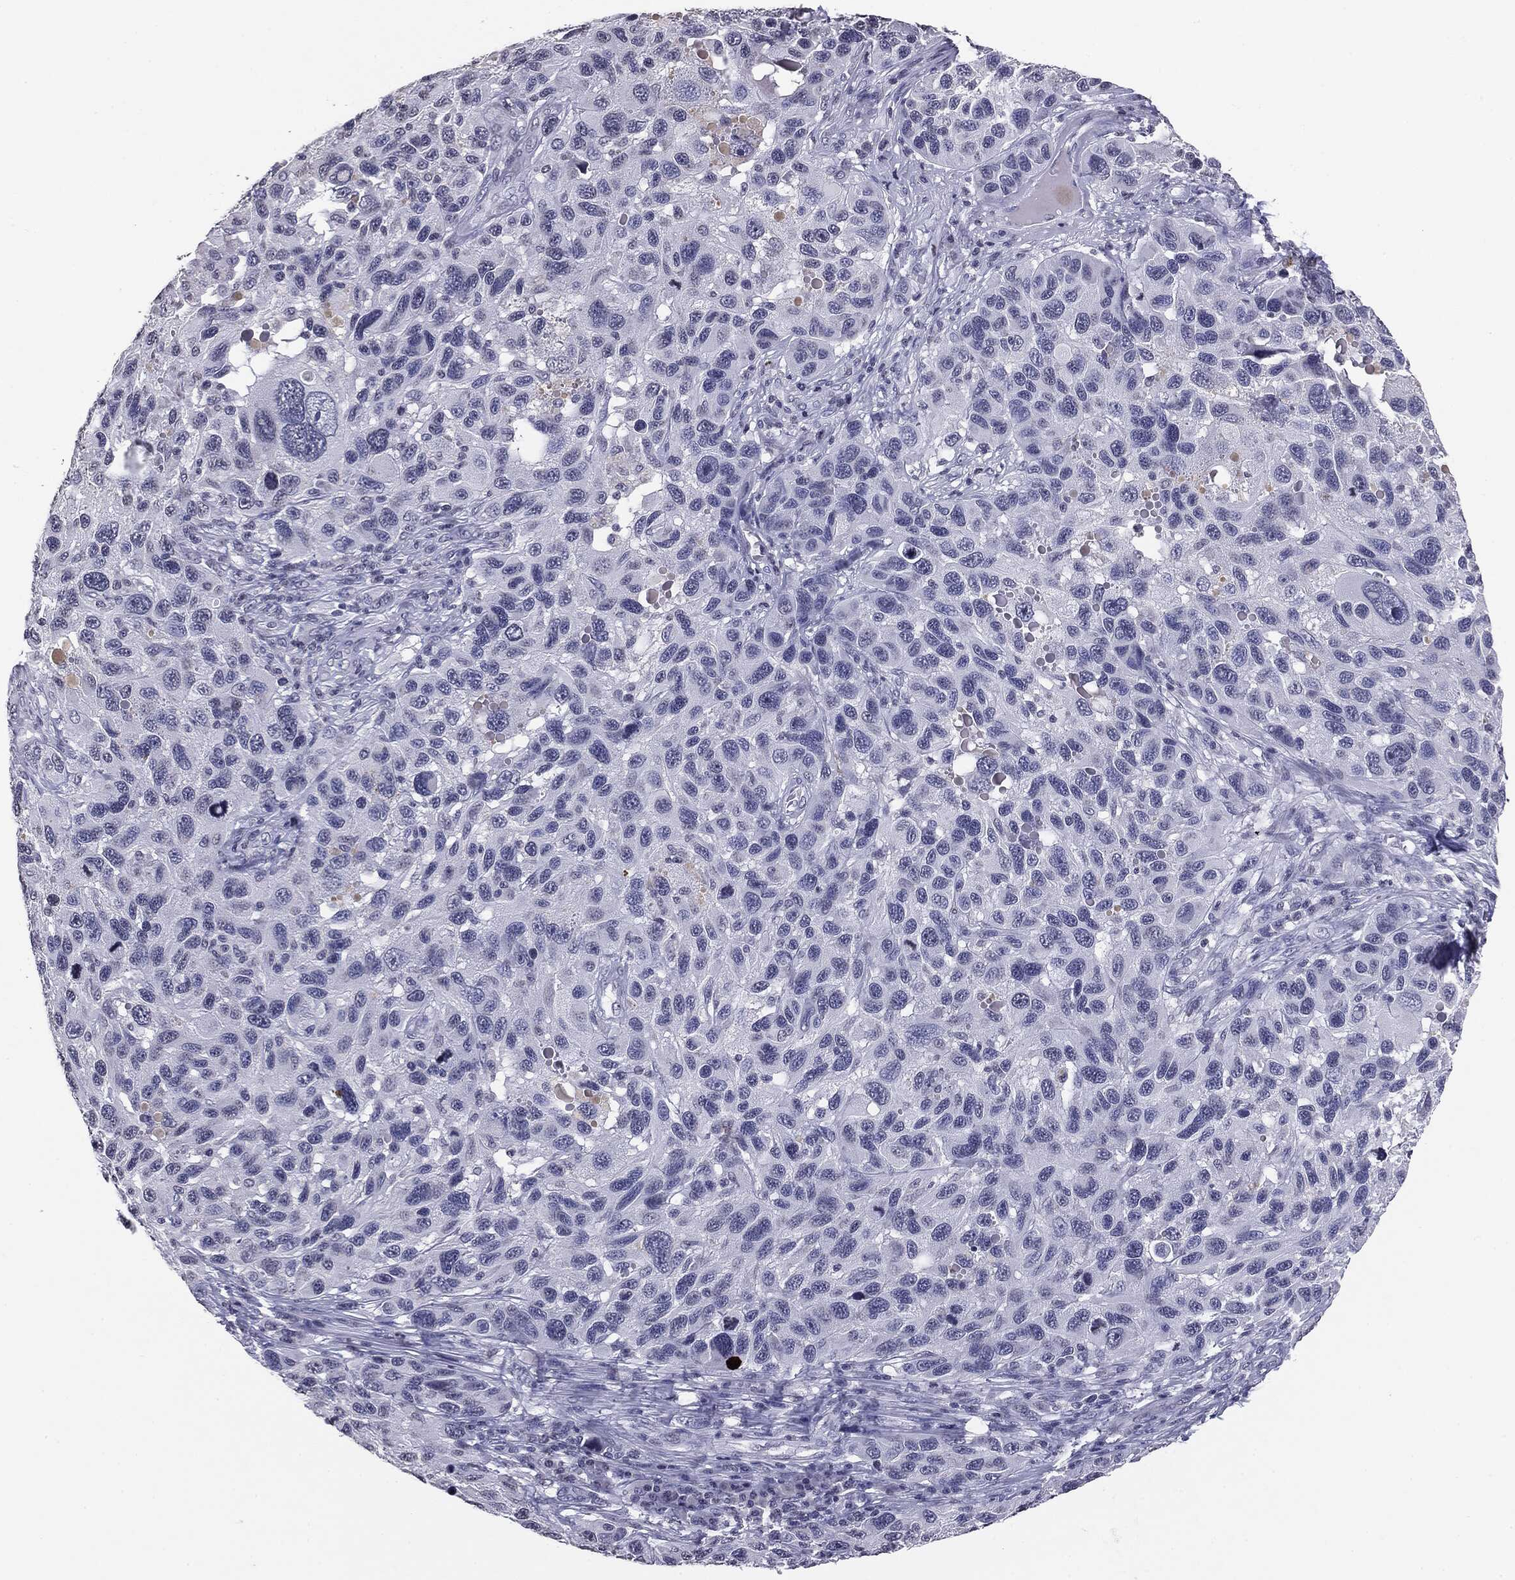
{"staining": {"intensity": "negative", "quantity": "none", "location": "none"}, "tissue": "melanoma", "cell_type": "Tumor cells", "image_type": "cancer", "snomed": [{"axis": "morphology", "description": "Malignant melanoma, NOS"}, {"axis": "topography", "description": "Skin"}], "caption": "An immunohistochemistry histopathology image of melanoma is shown. There is no staining in tumor cells of melanoma.", "gene": "SERPINB4", "patient": {"sex": "male", "age": 53}}